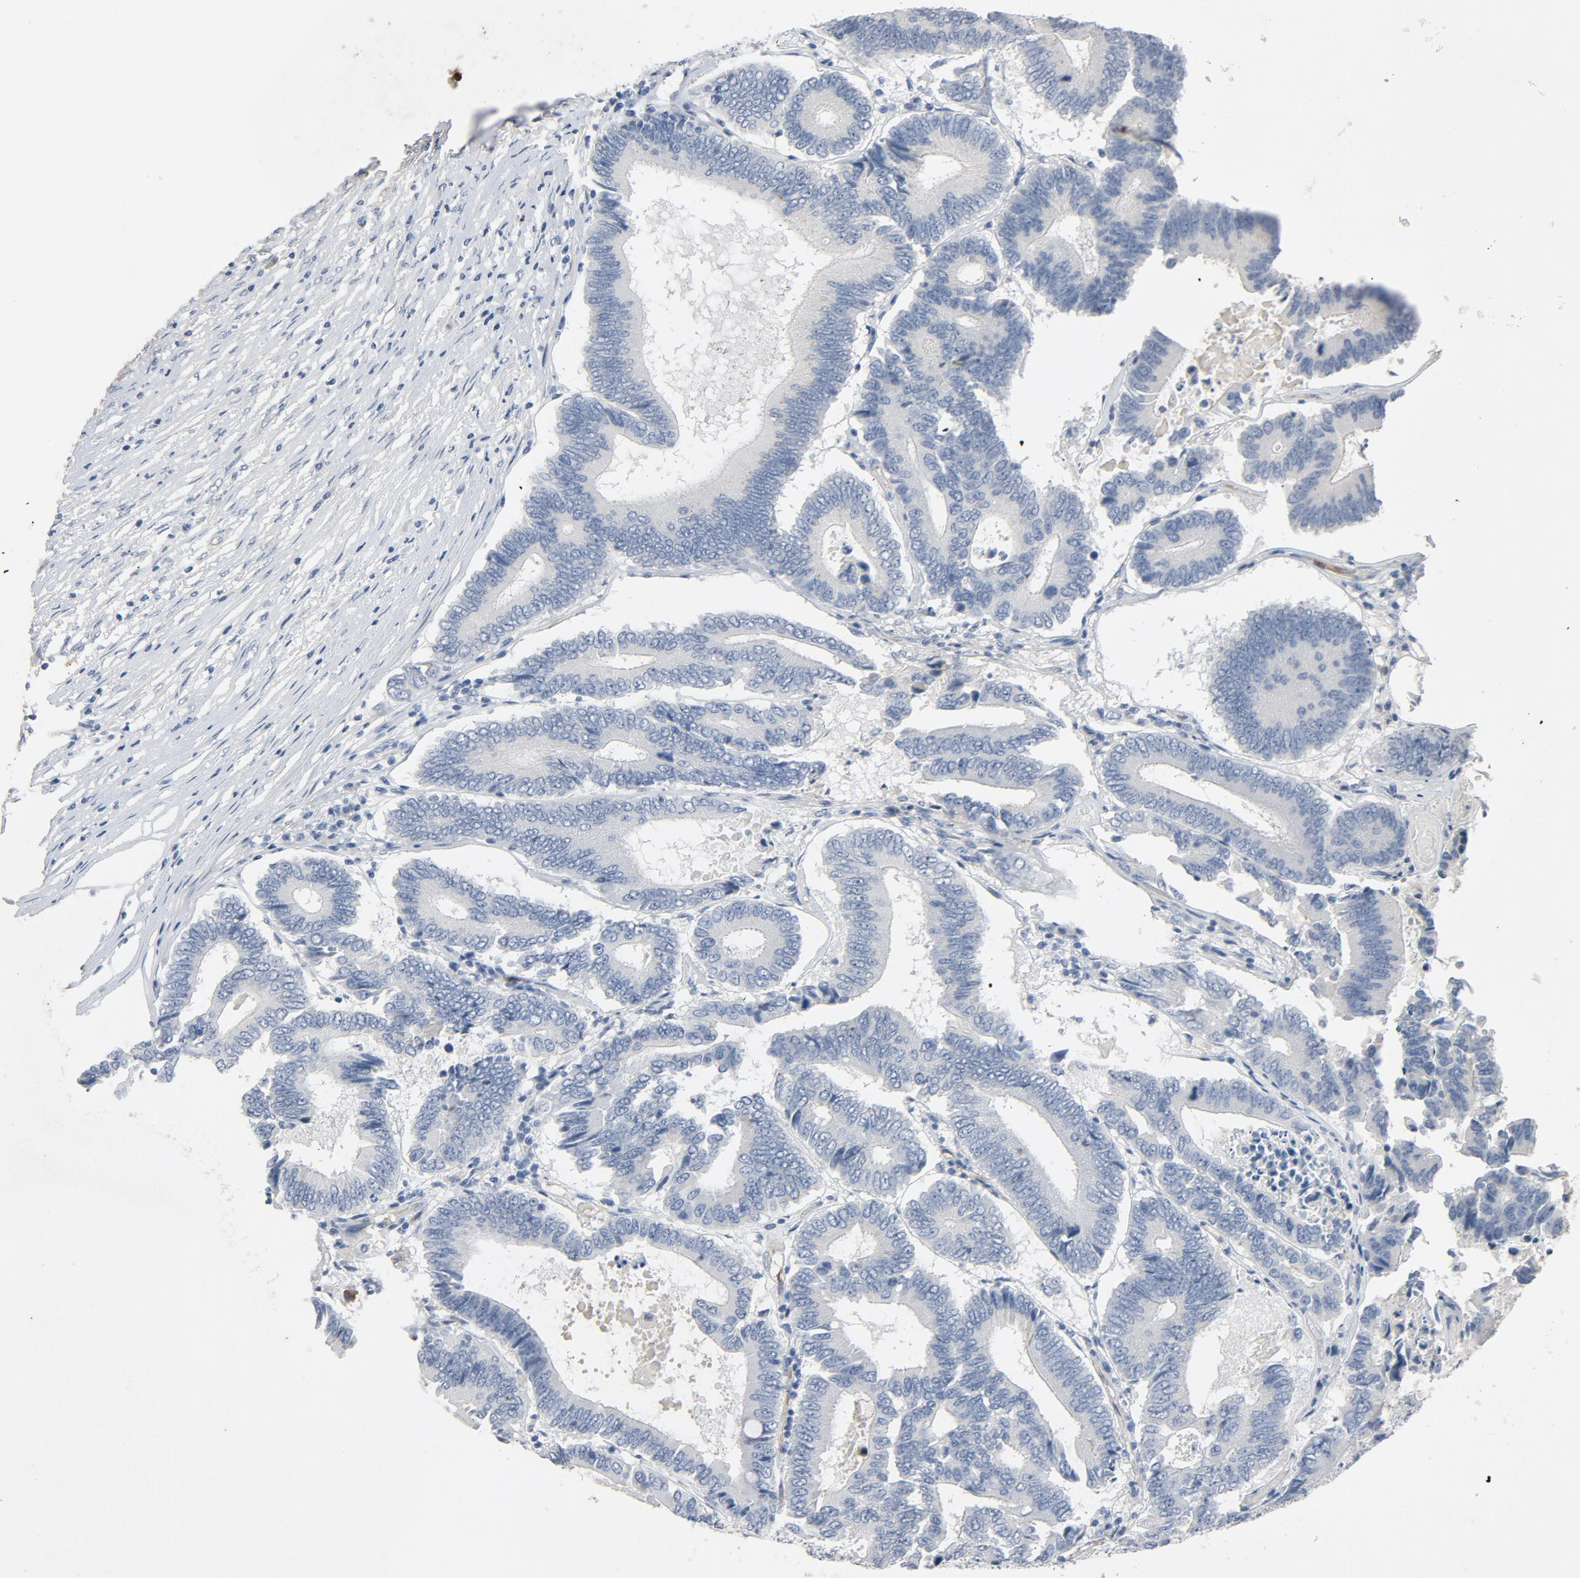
{"staining": {"intensity": "negative", "quantity": "none", "location": "none"}, "tissue": "colorectal cancer", "cell_type": "Tumor cells", "image_type": "cancer", "snomed": [{"axis": "morphology", "description": "Adenocarcinoma, NOS"}, {"axis": "topography", "description": "Colon"}], "caption": "This micrograph is of adenocarcinoma (colorectal) stained with IHC to label a protein in brown with the nuclei are counter-stained blue. There is no staining in tumor cells. (Brightfield microscopy of DAB immunohistochemistry at high magnification).", "gene": "KDR", "patient": {"sex": "female", "age": 78}}